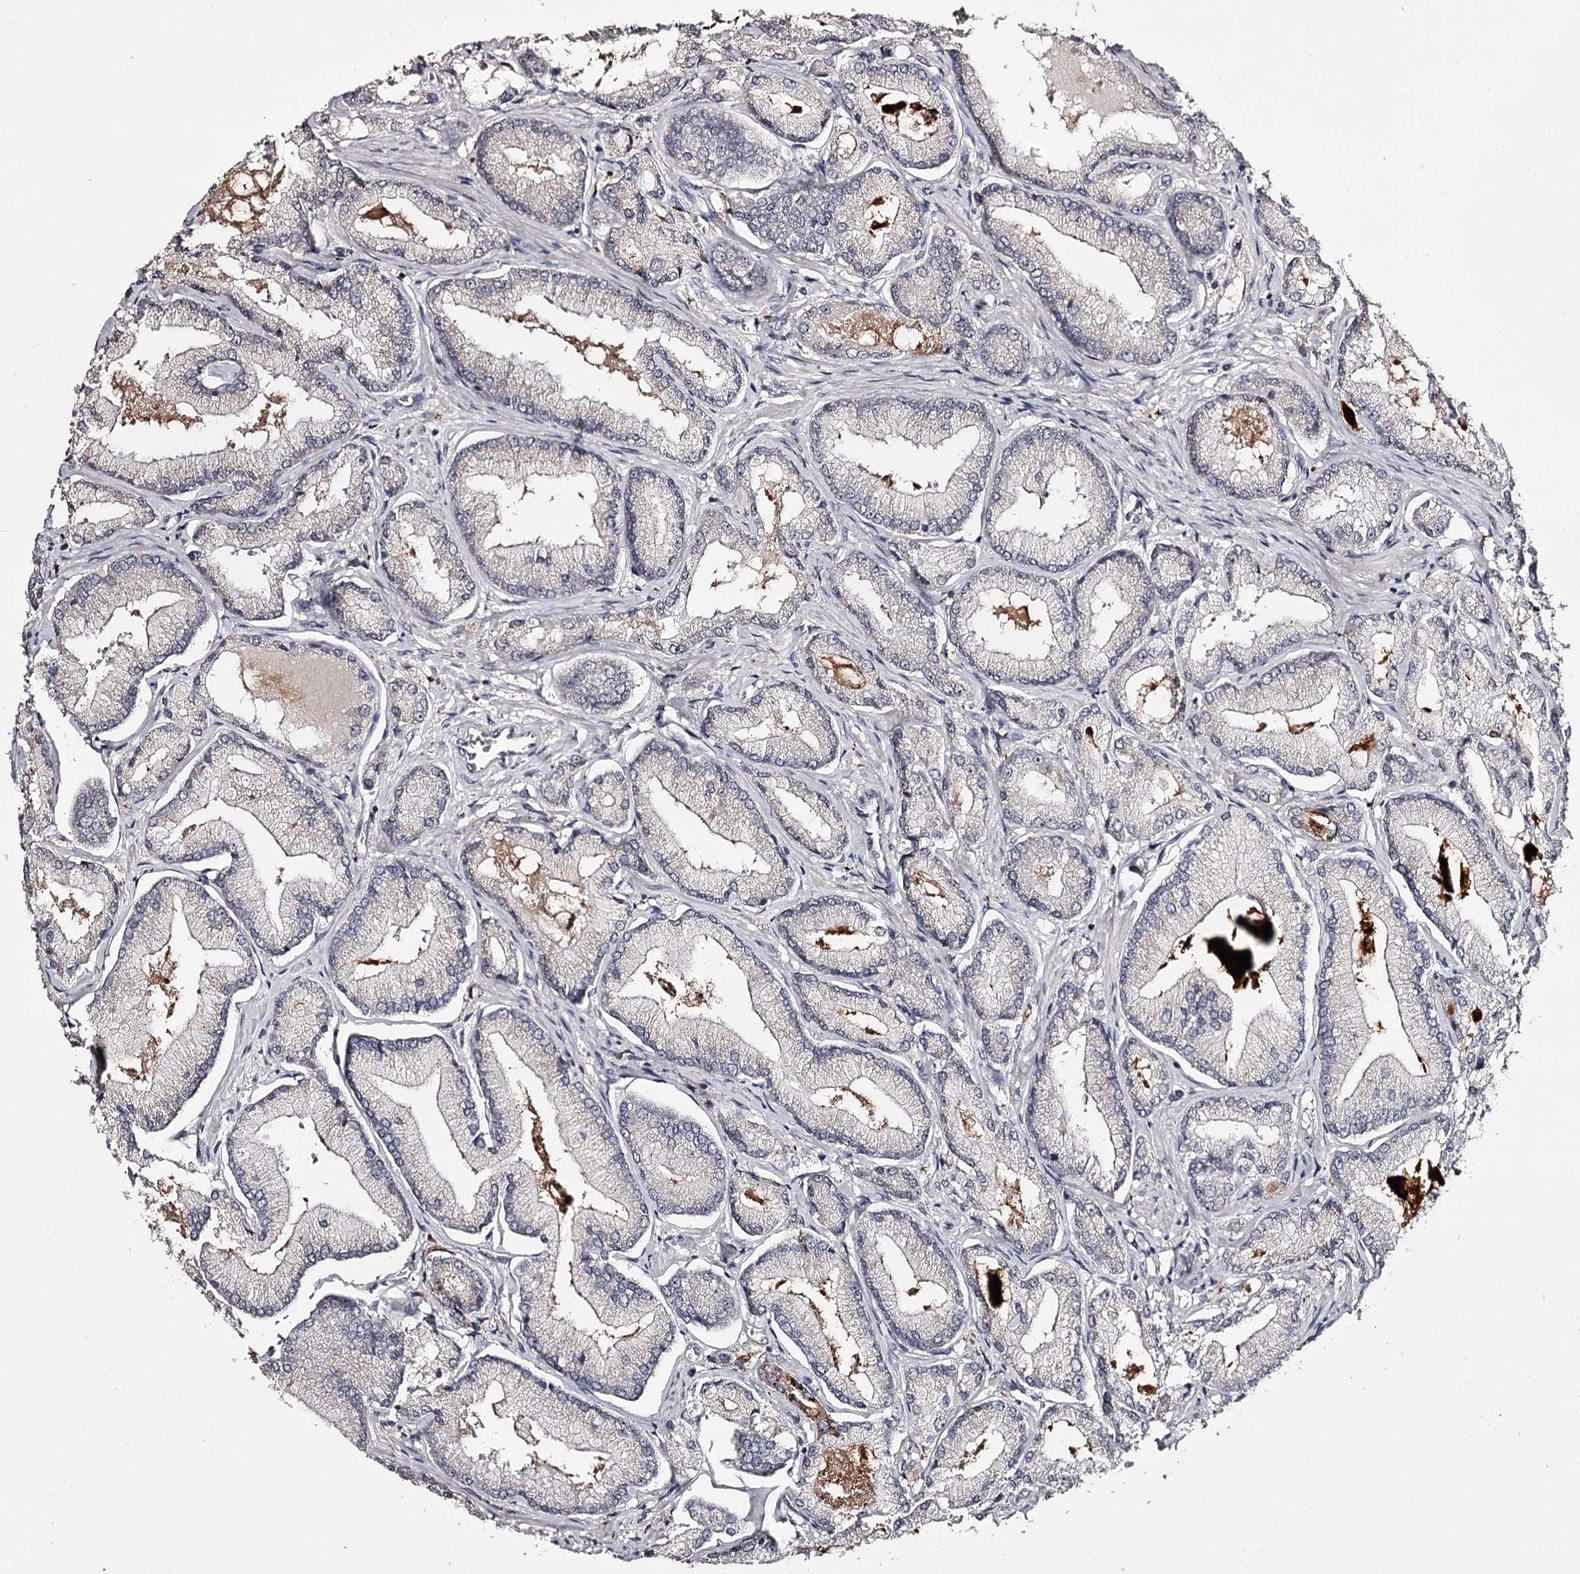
{"staining": {"intensity": "negative", "quantity": "none", "location": "none"}, "tissue": "prostate cancer", "cell_type": "Tumor cells", "image_type": "cancer", "snomed": [{"axis": "morphology", "description": "Adenocarcinoma, Low grade"}, {"axis": "topography", "description": "Prostate"}], "caption": "Human low-grade adenocarcinoma (prostate) stained for a protein using immunohistochemistry (IHC) reveals no staining in tumor cells.", "gene": "SLC32A1", "patient": {"sex": "male", "age": 74}}